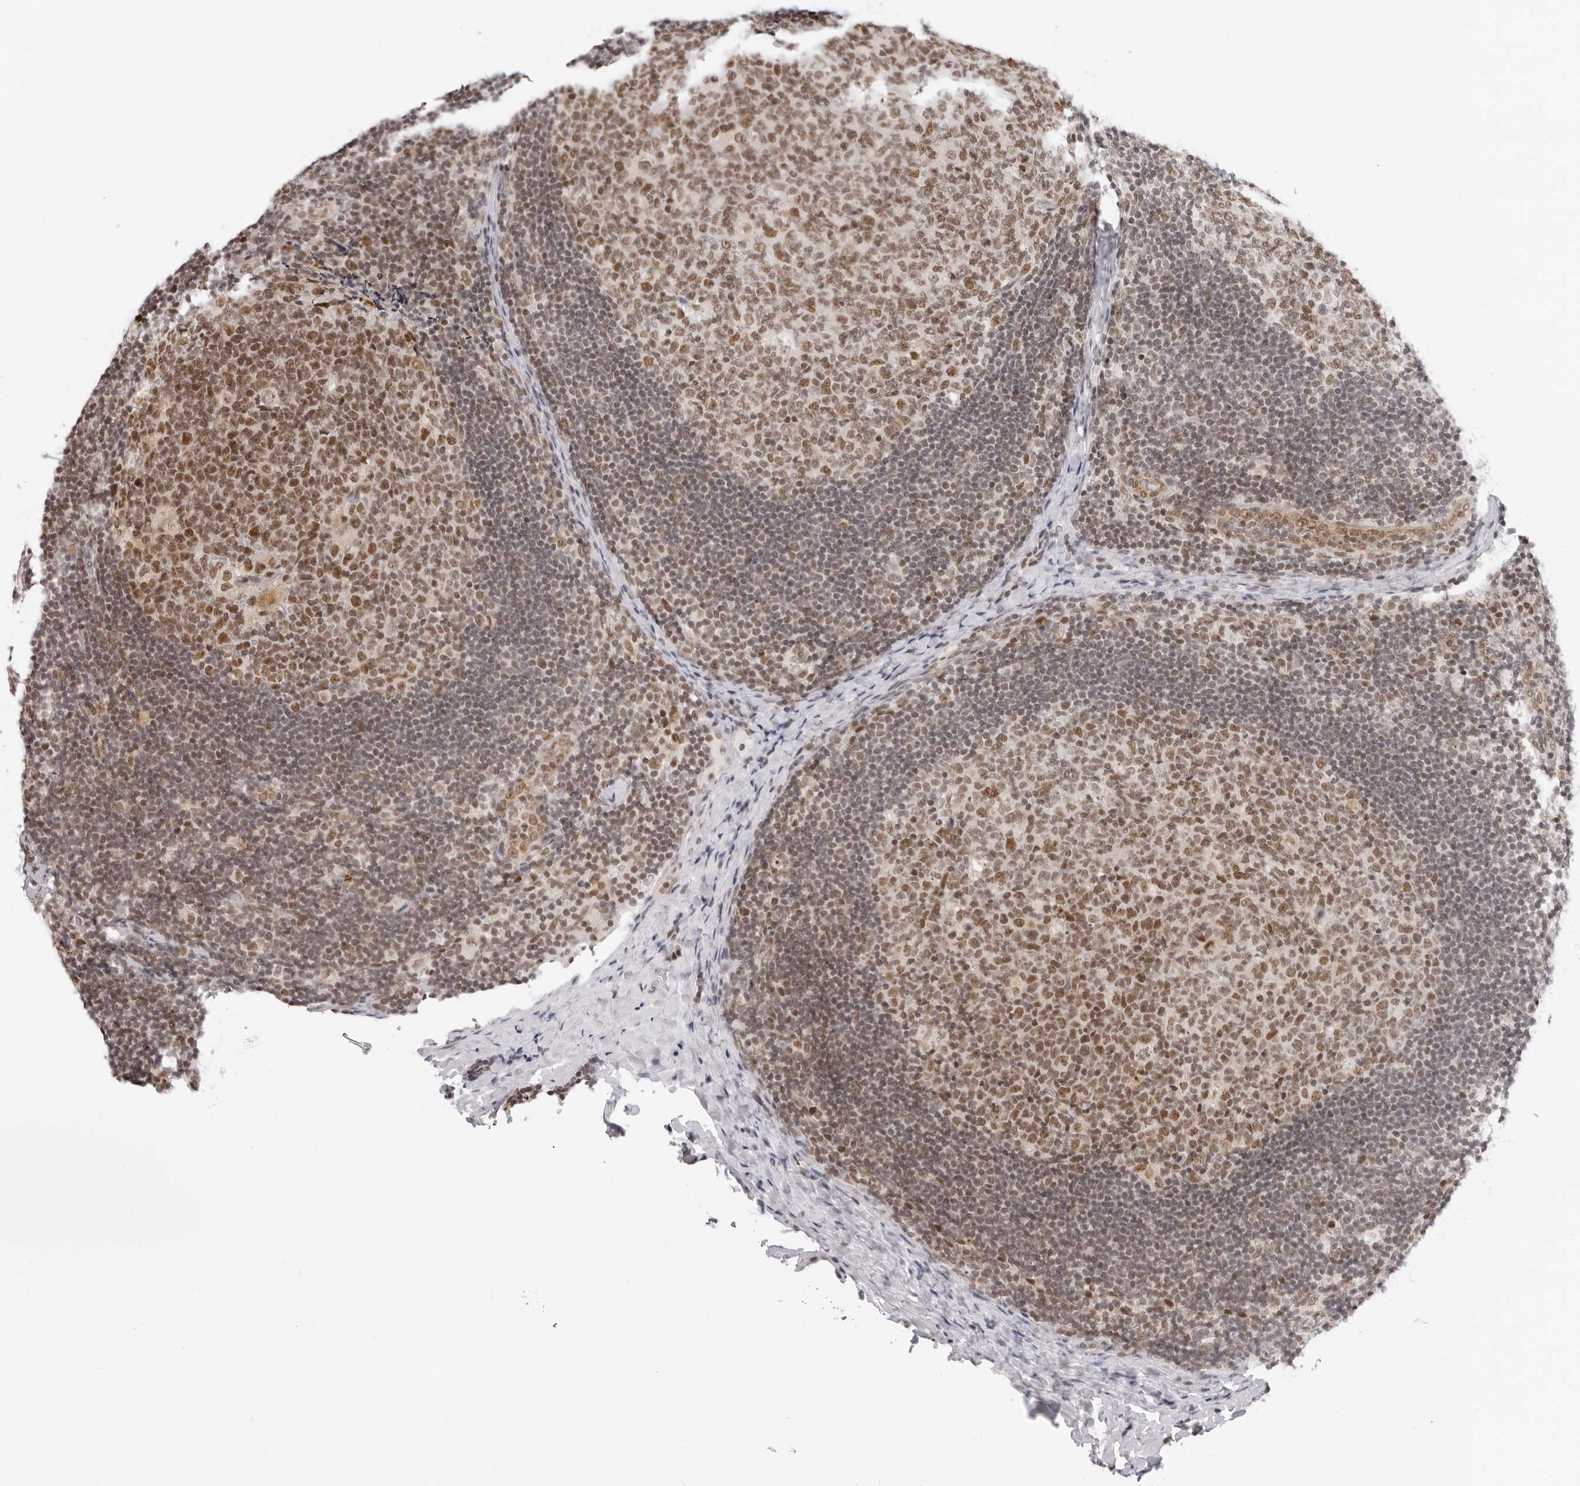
{"staining": {"intensity": "moderate", "quantity": ">75%", "location": "nuclear"}, "tissue": "lymph node", "cell_type": "Germinal center cells", "image_type": "normal", "snomed": [{"axis": "morphology", "description": "Normal tissue, NOS"}, {"axis": "topography", "description": "Lymph node"}], "caption": "Immunohistochemistry (IHC) of unremarkable lymph node exhibits medium levels of moderate nuclear staining in about >75% of germinal center cells.", "gene": "MSH6", "patient": {"sex": "female", "age": 14}}